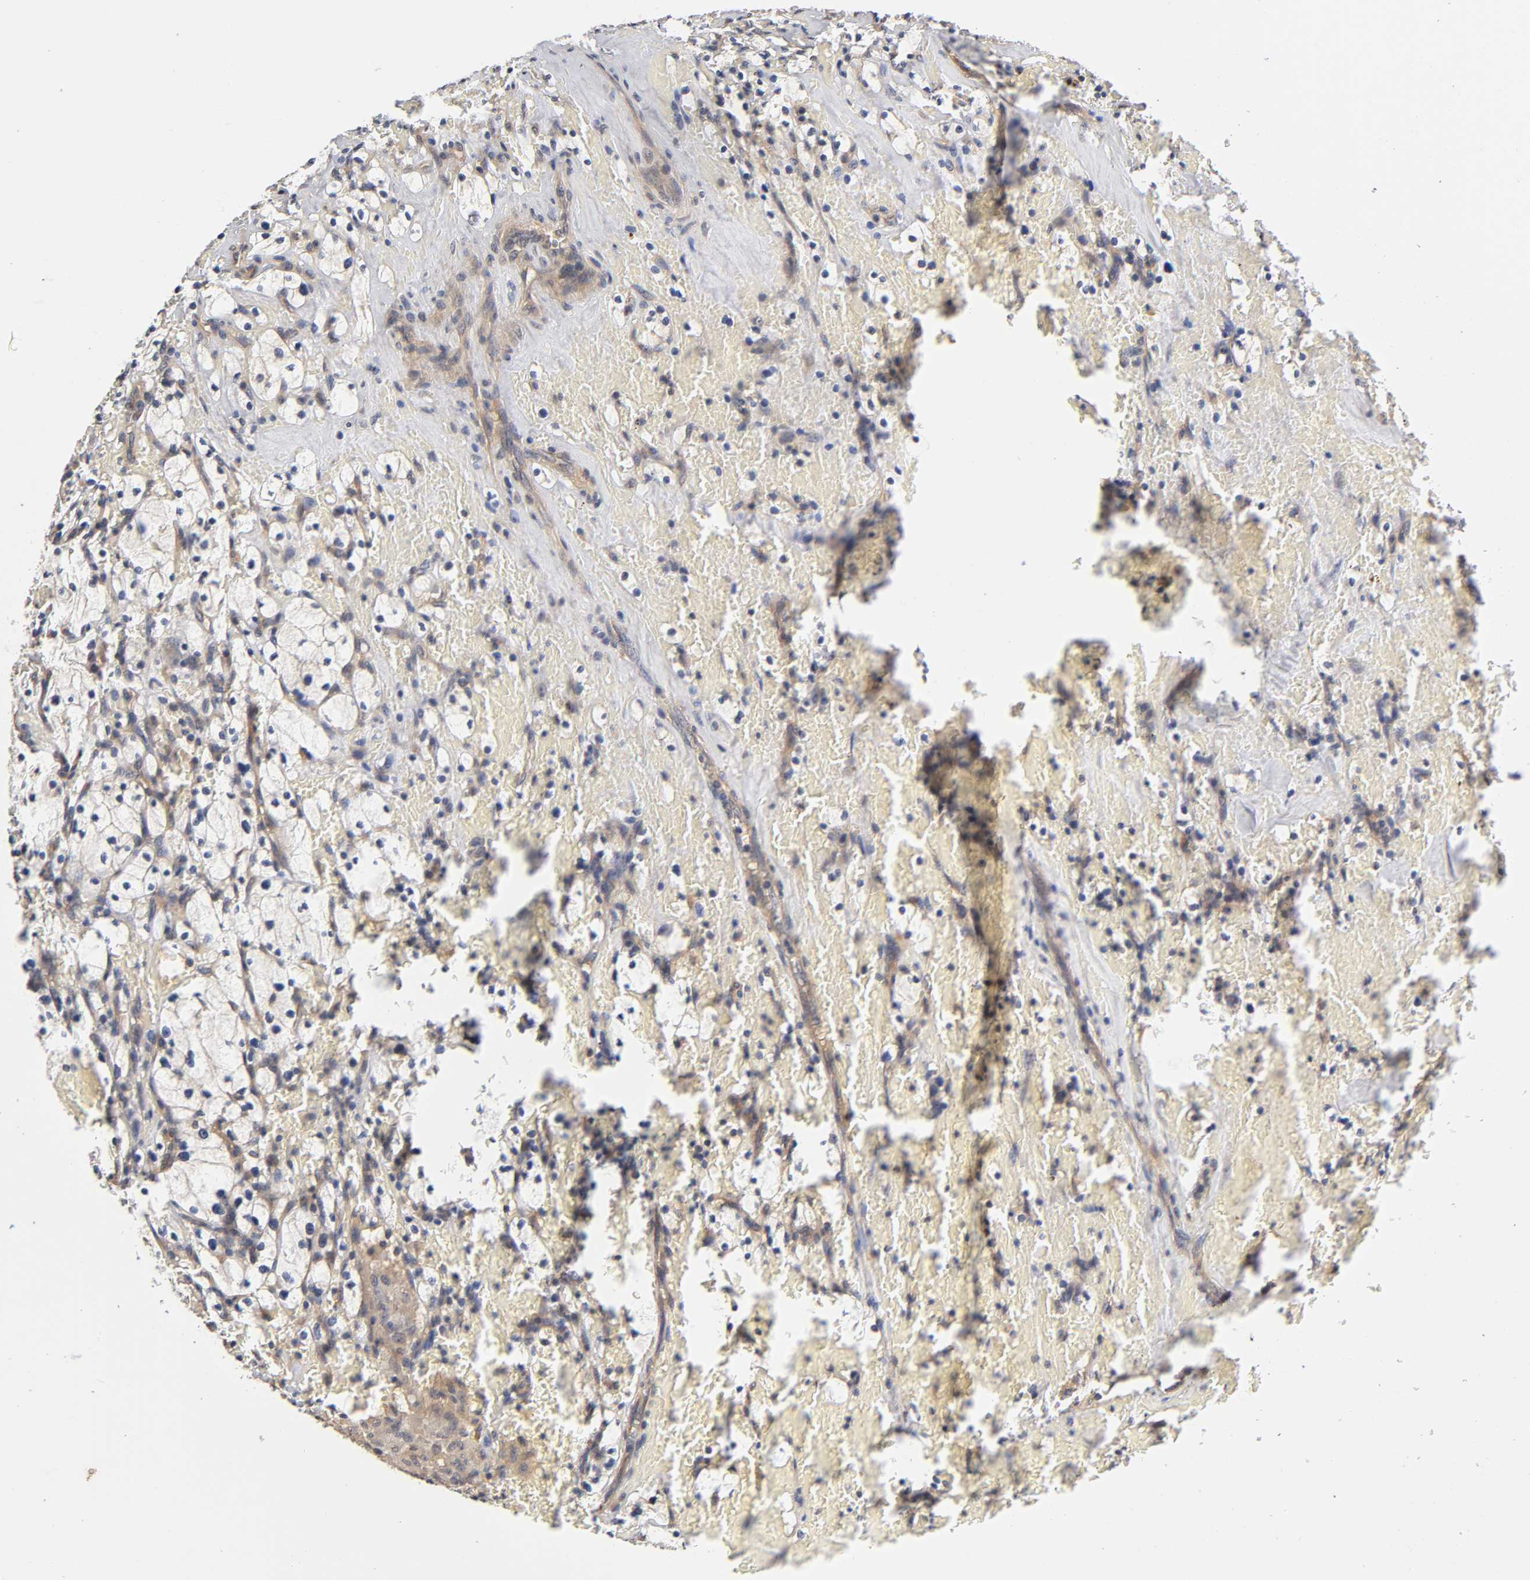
{"staining": {"intensity": "negative", "quantity": "none", "location": "none"}, "tissue": "renal cancer", "cell_type": "Tumor cells", "image_type": "cancer", "snomed": [{"axis": "morphology", "description": "Adenocarcinoma, NOS"}, {"axis": "topography", "description": "Kidney"}], "caption": "IHC image of adenocarcinoma (renal) stained for a protein (brown), which displays no positivity in tumor cells.", "gene": "PDE5A", "patient": {"sex": "female", "age": 83}}